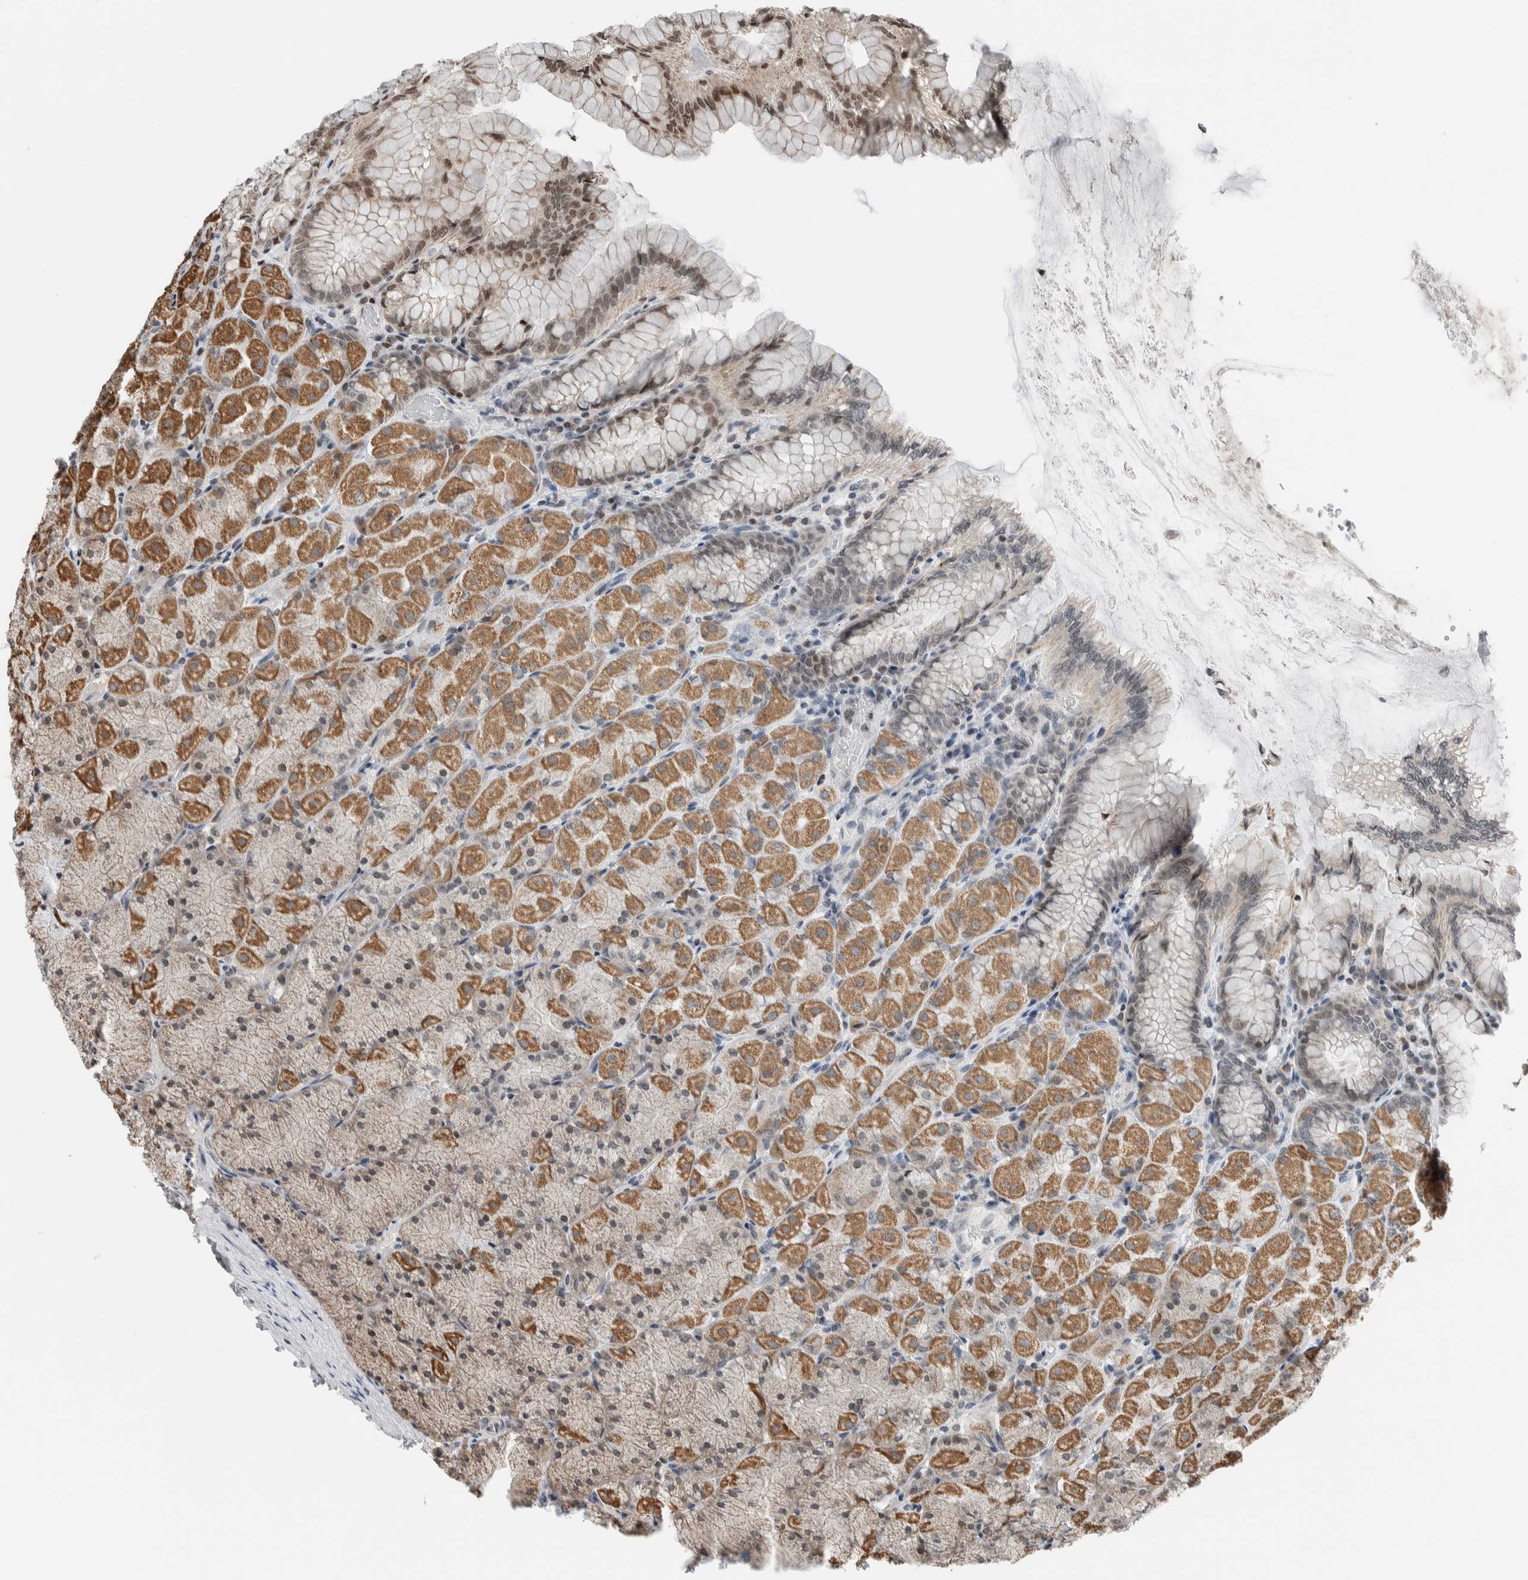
{"staining": {"intensity": "moderate", "quantity": ">75%", "location": "cytoplasmic/membranous,nuclear"}, "tissue": "stomach", "cell_type": "Glandular cells", "image_type": "normal", "snomed": [{"axis": "morphology", "description": "Normal tissue, NOS"}, {"axis": "topography", "description": "Stomach, upper"}], "caption": "A high-resolution photomicrograph shows immunohistochemistry (IHC) staining of normal stomach, which demonstrates moderate cytoplasmic/membranous,nuclear staining in about >75% of glandular cells.", "gene": "NPLOC4", "patient": {"sex": "female", "age": 56}}